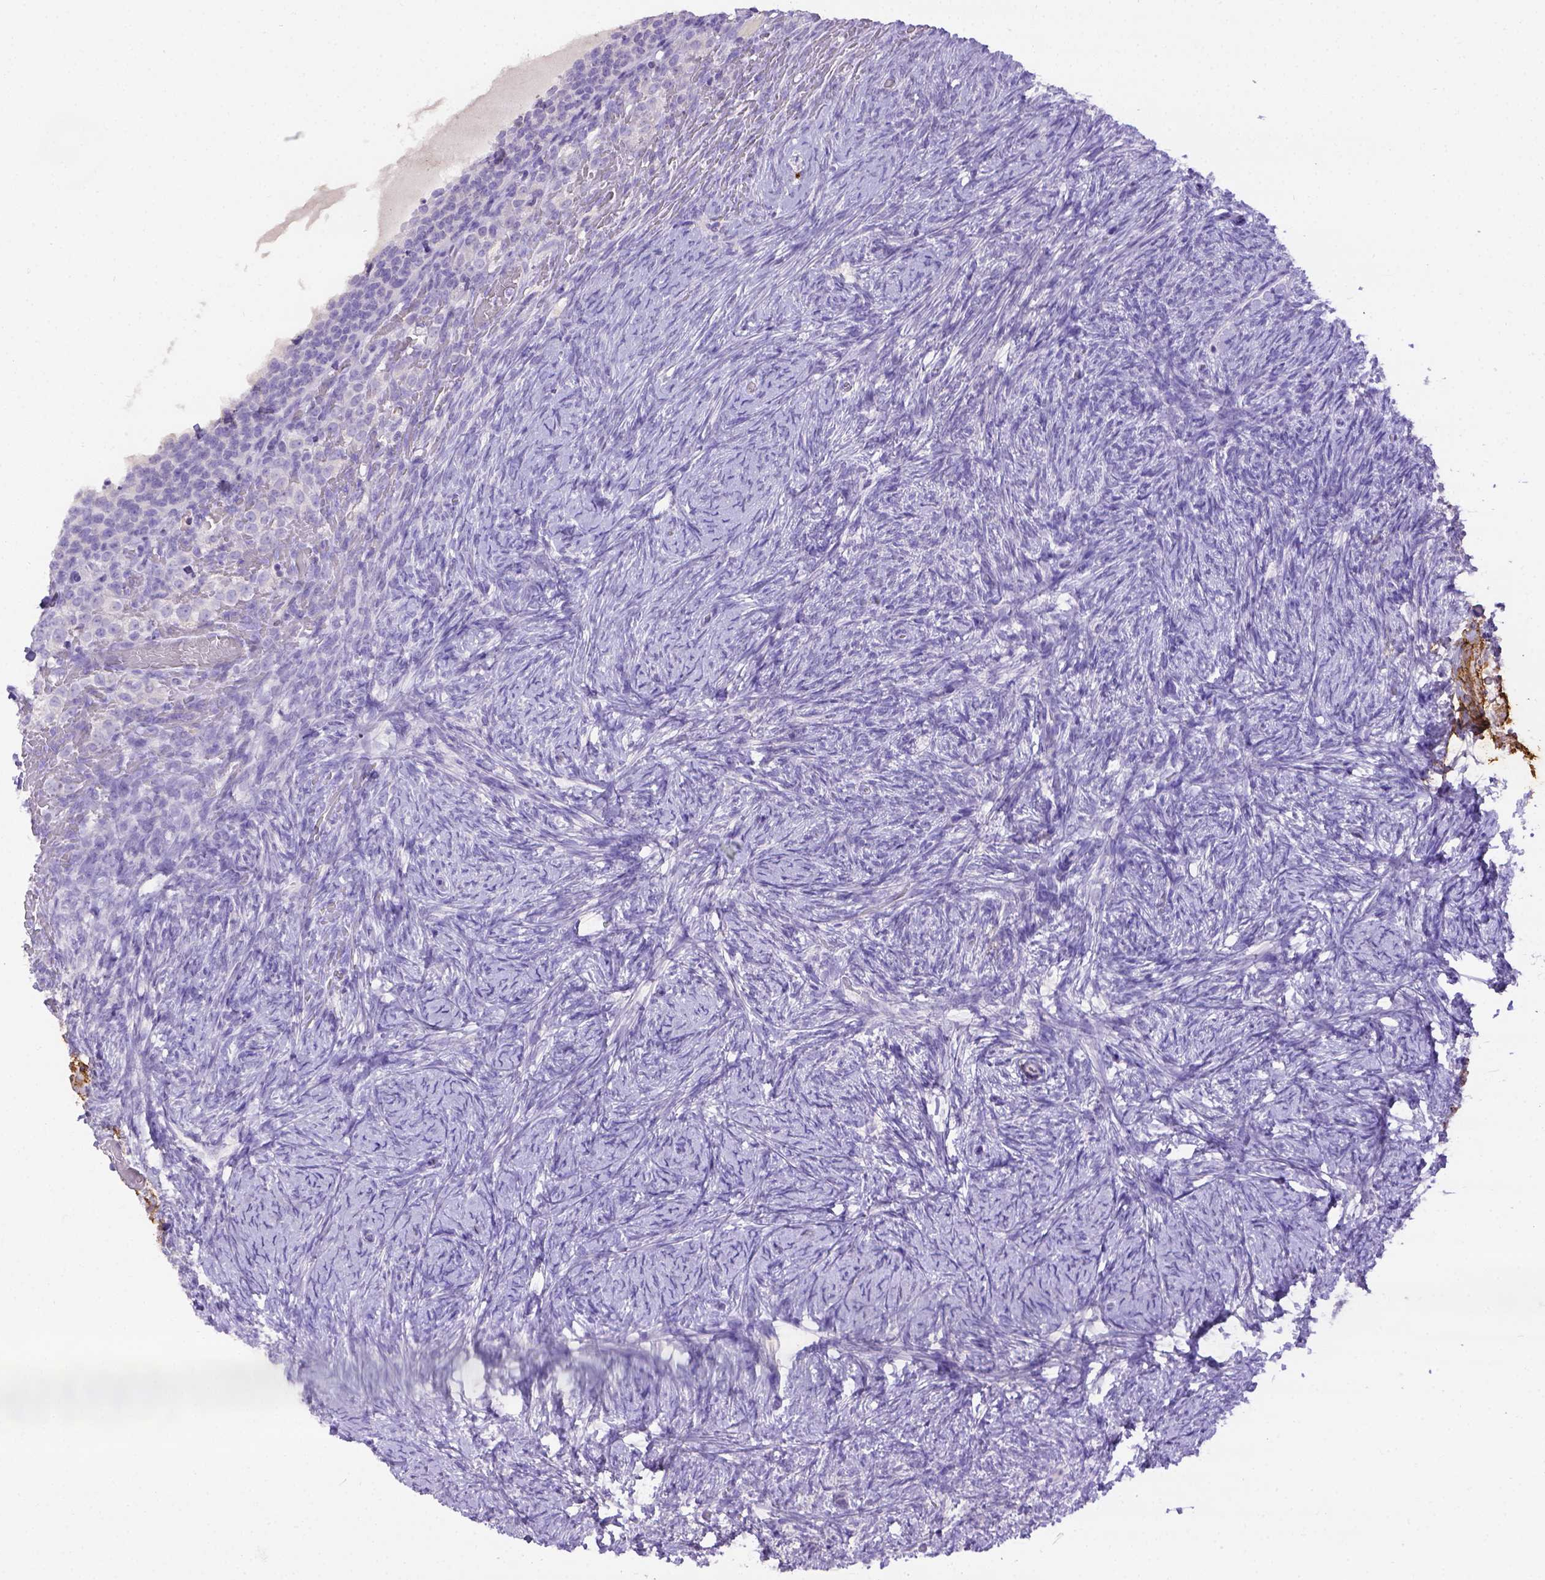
{"staining": {"intensity": "negative", "quantity": "none", "location": "none"}, "tissue": "ovary", "cell_type": "Follicle cells", "image_type": "normal", "snomed": [{"axis": "morphology", "description": "Normal tissue, NOS"}, {"axis": "topography", "description": "Ovary"}], "caption": "The image displays no significant positivity in follicle cells of ovary.", "gene": "B3GAT1", "patient": {"sex": "female", "age": 34}}